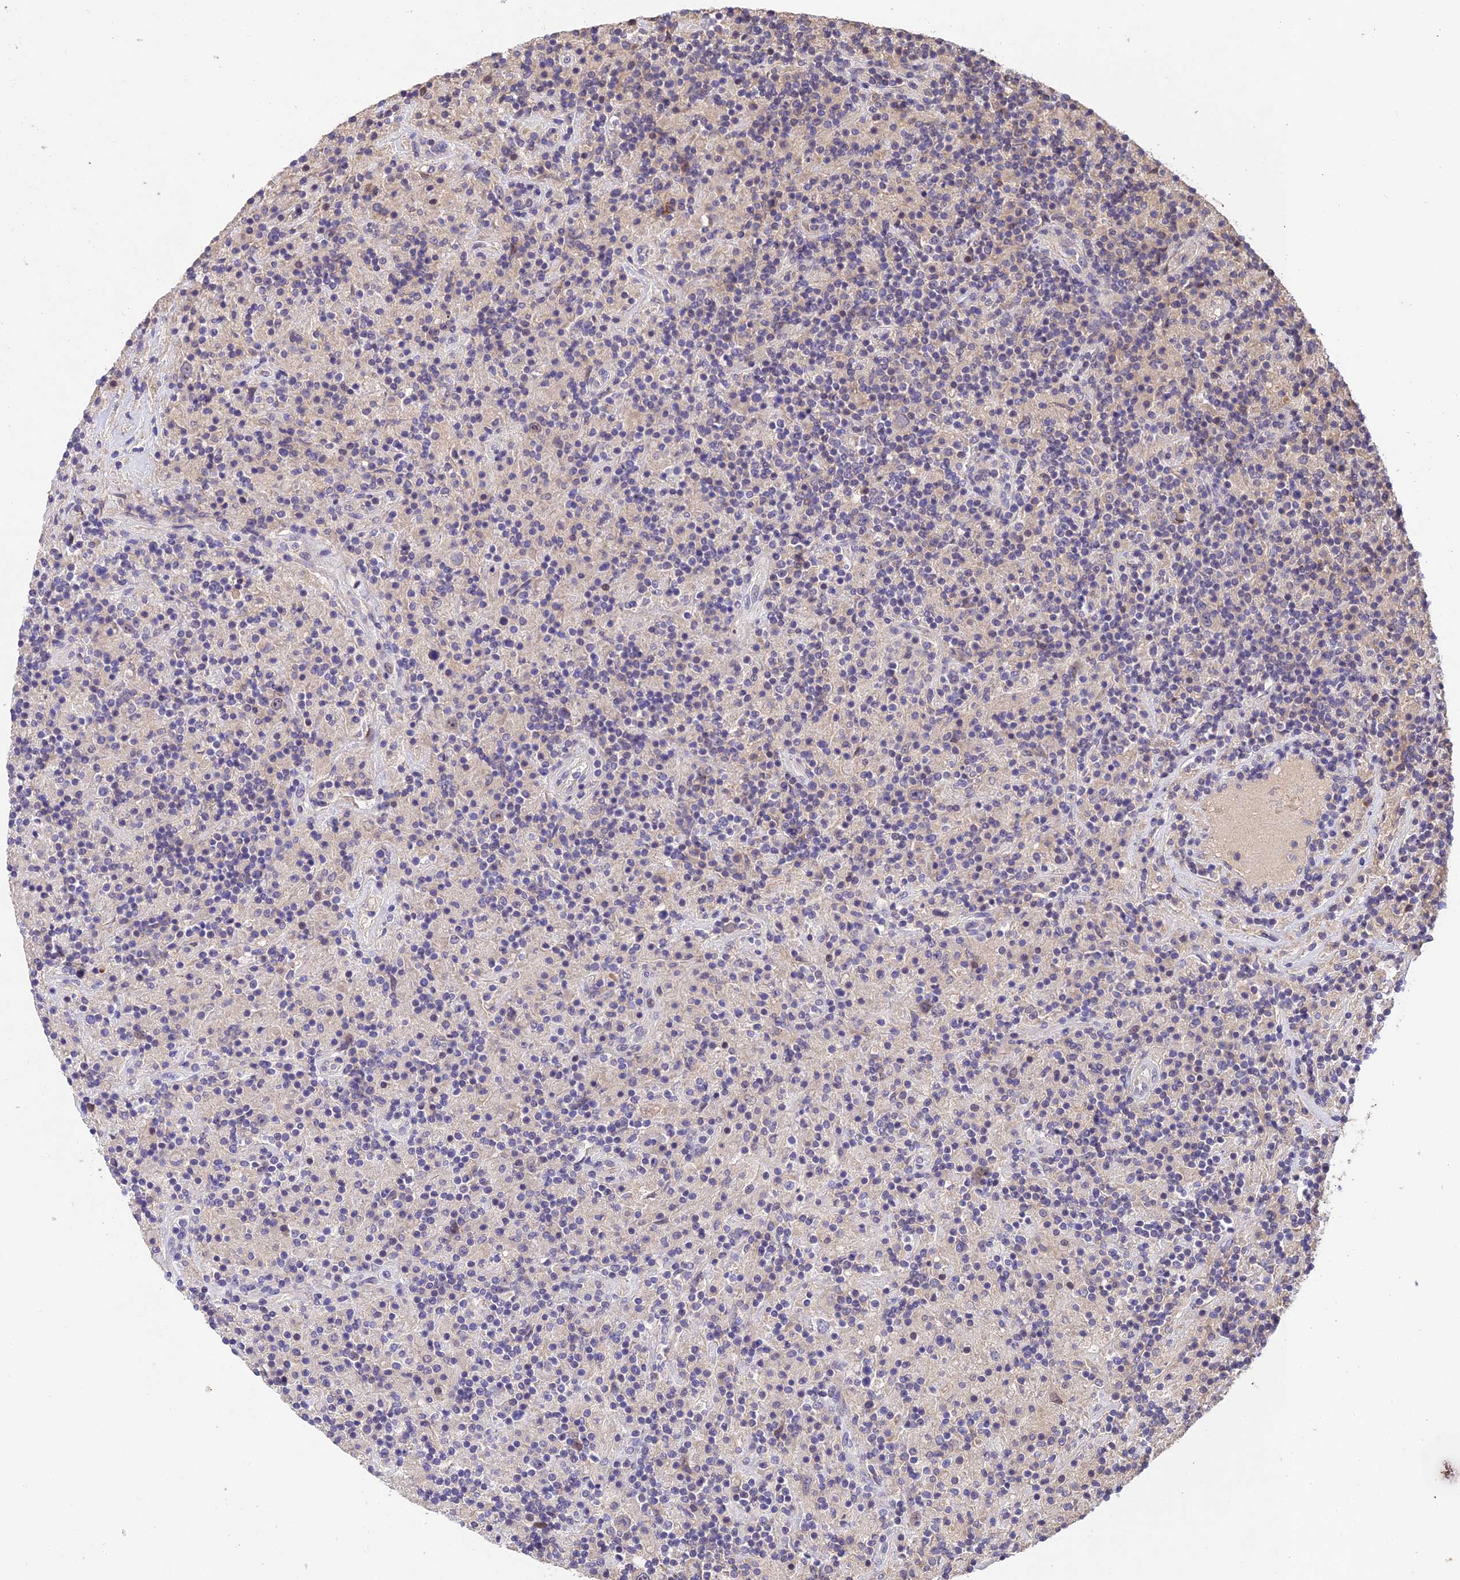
{"staining": {"intensity": "negative", "quantity": "none", "location": "none"}, "tissue": "lymphoma", "cell_type": "Tumor cells", "image_type": "cancer", "snomed": [{"axis": "morphology", "description": "Hodgkin's disease, NOS"}, {"axis": "topography", "description": "Lymph node"}], "caption": "Tumor cells show no significant staining in lymphoma.", "gene": "DENND5B", "patient": {"sex": "male", "age": 70}}